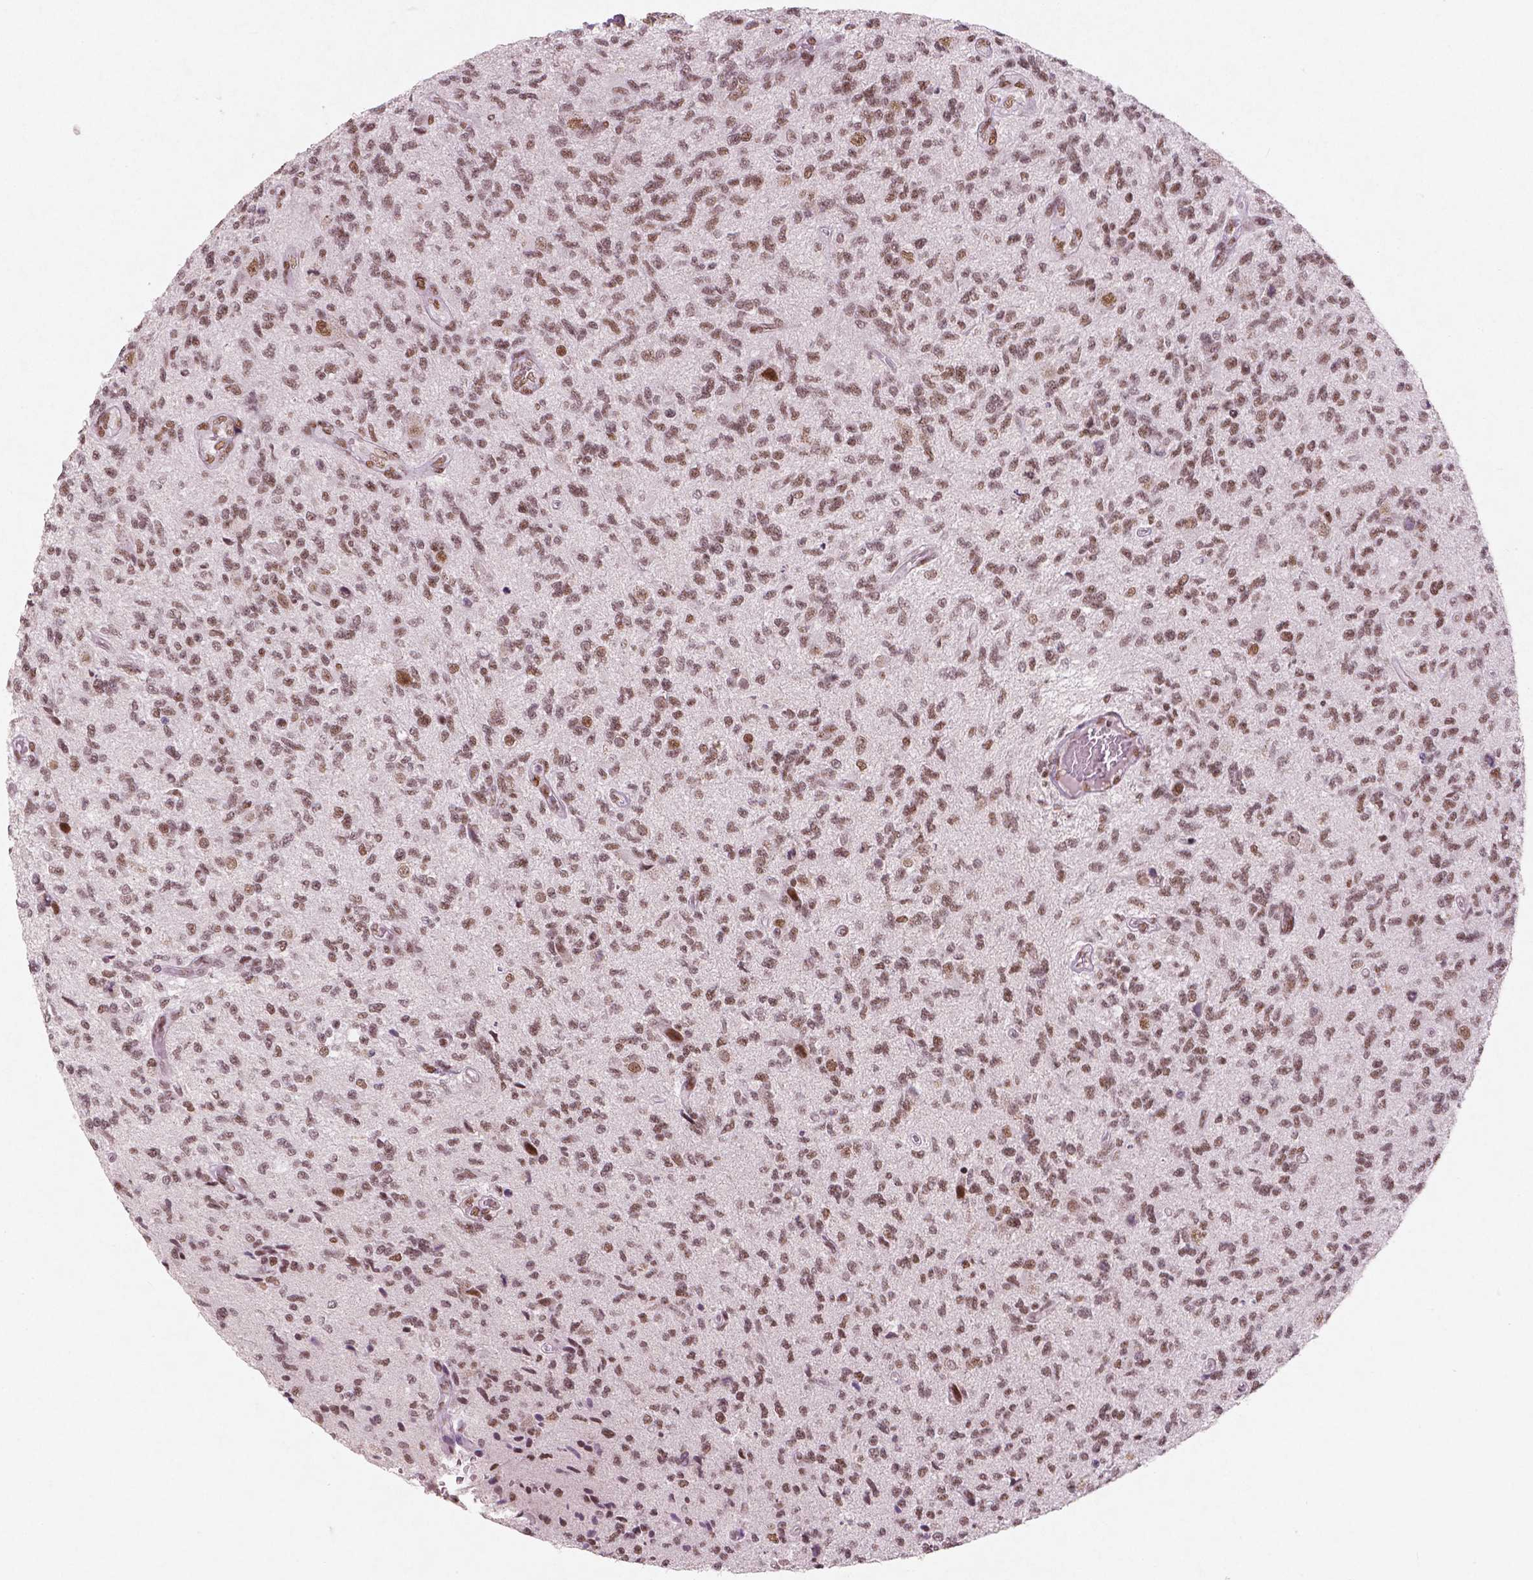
{"staining": {"intensity": "moderate", "quantity": ">75%", "location": "nuclear"}, "tissue": "glioma", "cell_type": "Tumor cells", "image_type": "cancer", "snomed": [{"axis": "morphology", "description": "Glioma, malignant, High grade"}, {"axis": "topography", "description": "Brain"}], "caption": "A high-resolution histopathology image shows immunohistochemistry (IHC) staining of malignant glioma (high-grade), which displays moderate nuclear staining in approximately >75% of tumor cells.", "gene": "BRD4", "patient": {"sex": "male", "age": 56}}